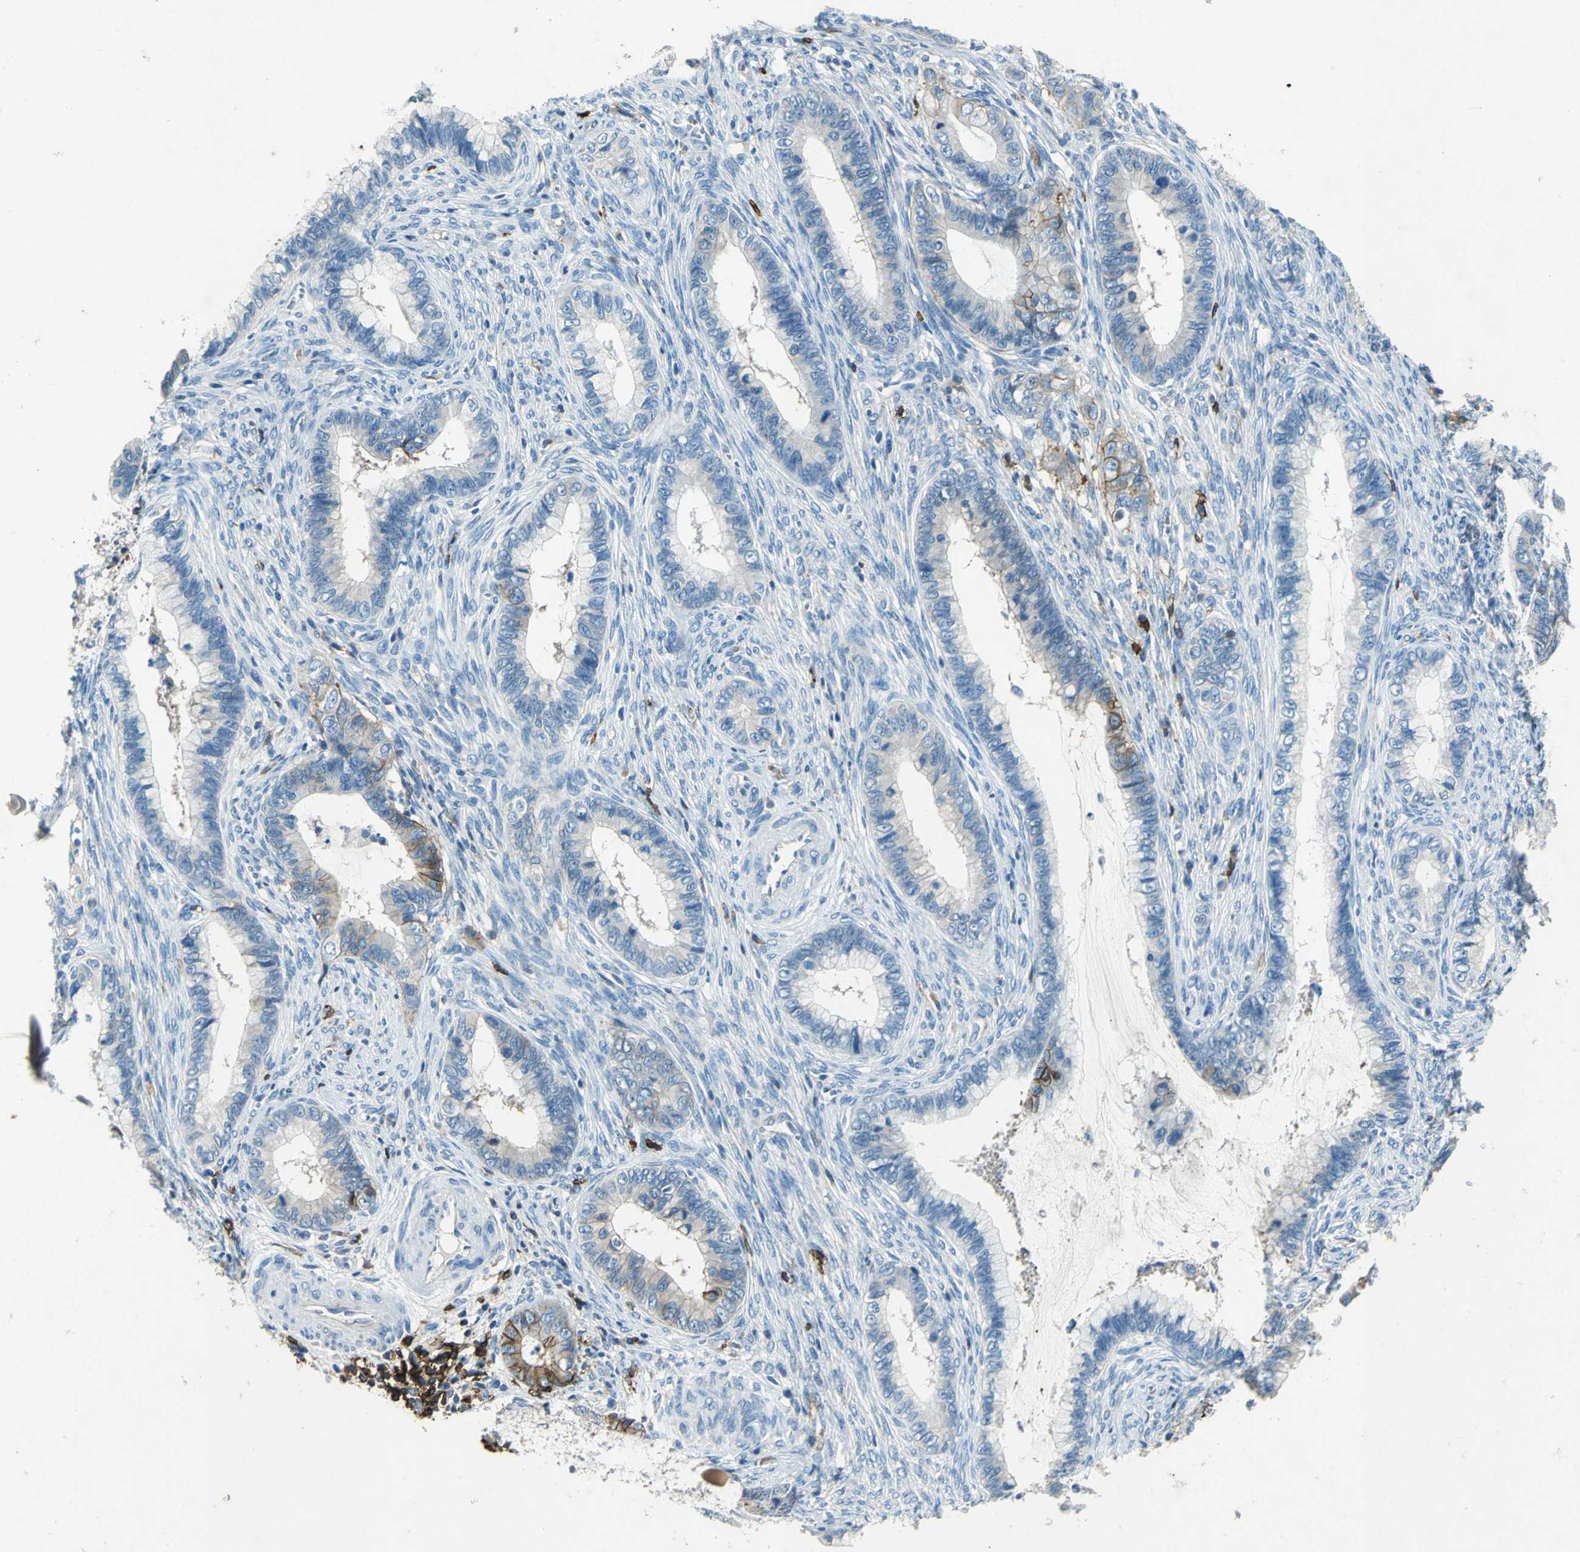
{"staining": {"intensity": "moderate", "quantity": "<25%", "location": "cytoplasmic/membranous"}, "tissue": "cervical cancer", "cell_type": "Tumor cells", "image_type": "cancer", "snomed": [{"axis": "morphology", "description": "Adenocarcinoma, NOS"}, {"axis": "topography", "description": "Cervix"}], "caption": "Human adenocarcinoma (cervical) stained for a protein (brown) shows moderate cytoplasmic/membranous positive expression in about <25% of tumor cells.", "gene": "RPS13", "patient": {"sex": "female", "age": 44}}